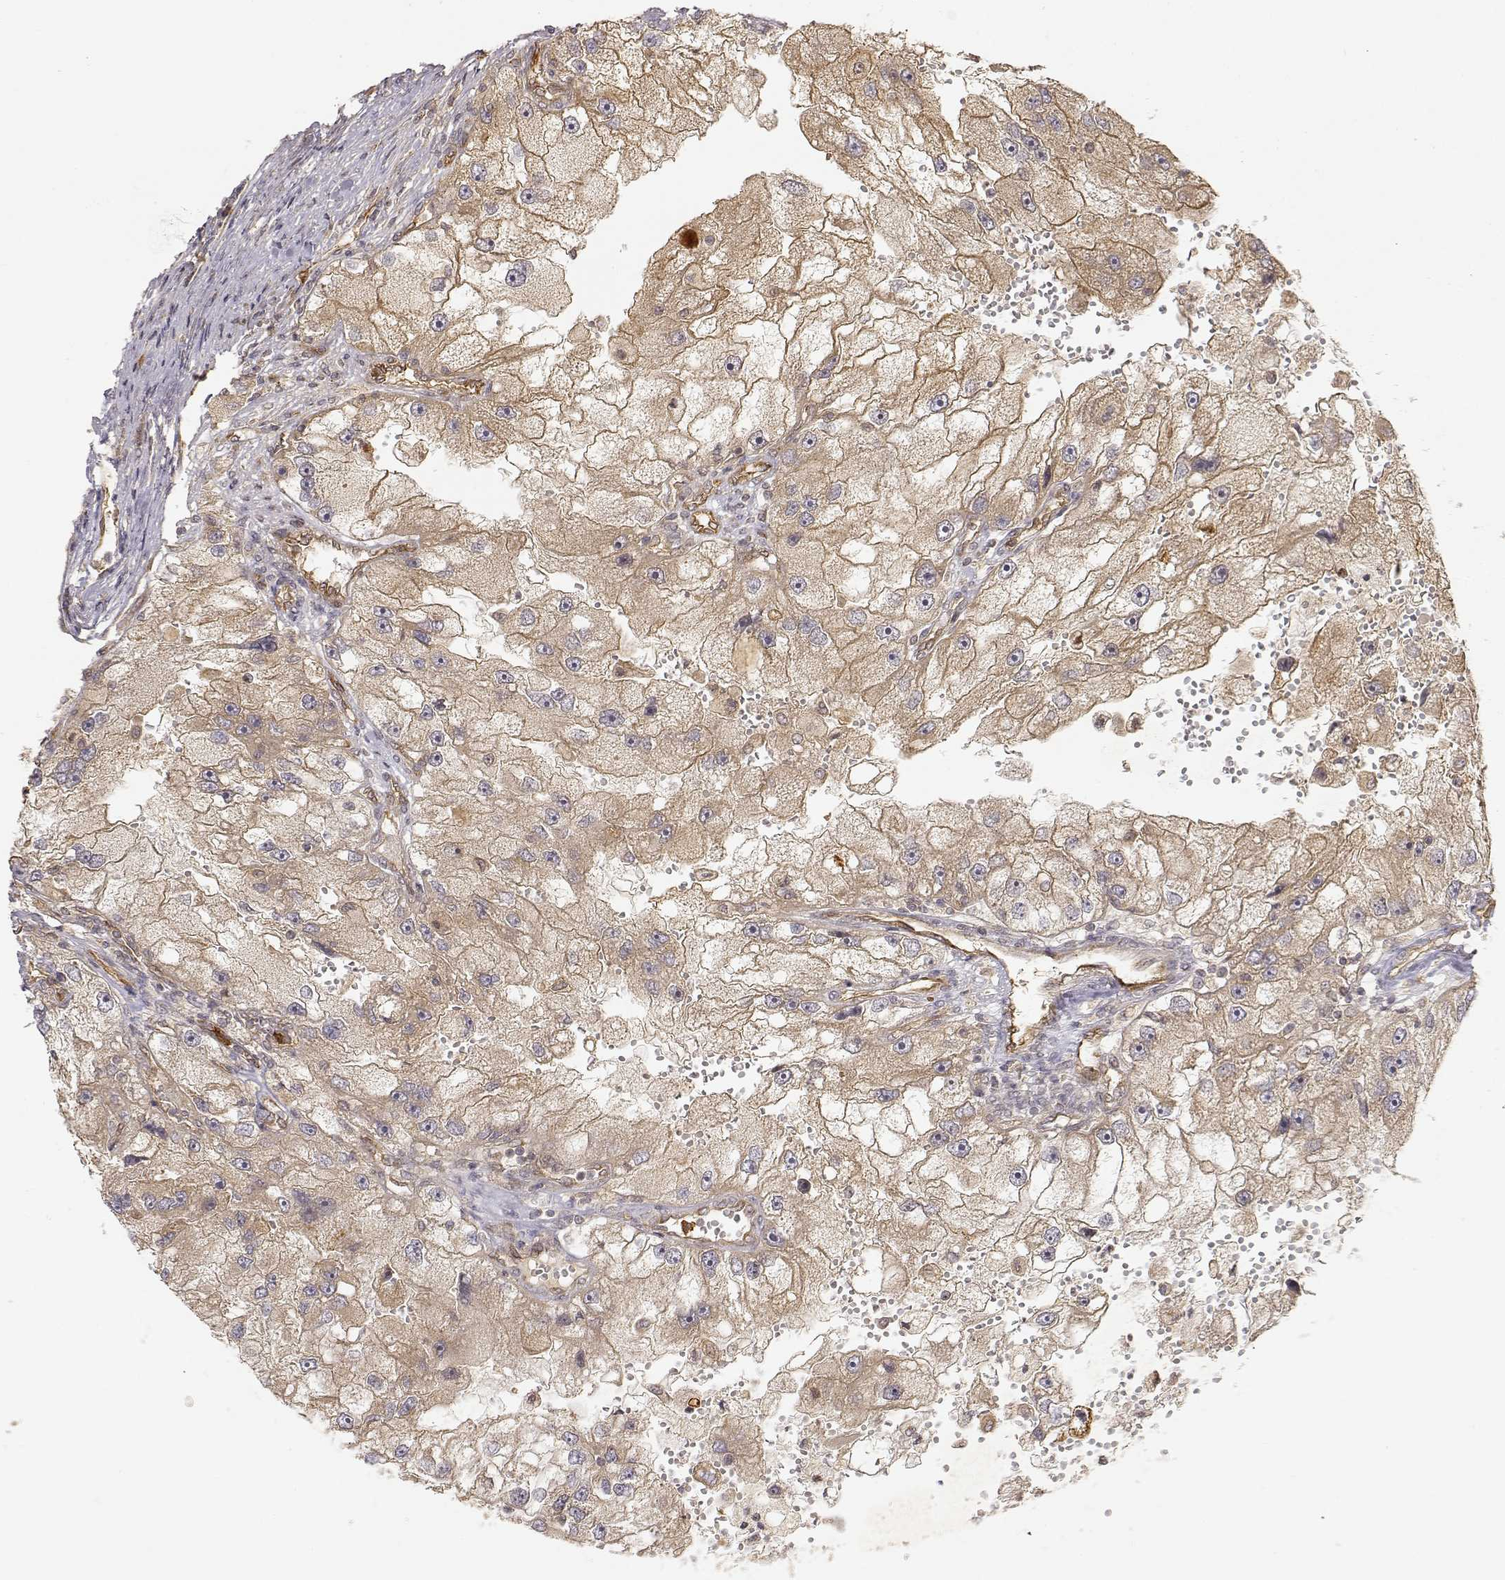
{"staining": {"intensity": "weak", "quantity": ">75%", "location": "cytoplasmic/membranous"}, "tissue": "renal cancer", "cell_type": "Tumor cells", "image_type": "cancer", "snomed": [{"axis": "morphology", "description": "Adenocarcinoma, NOS"}, {"axis": "topography", "description": "Kidney"}], "caption": "Renal cancer stained for a protein shows weak cytoplasmic/membranous positivity in tumor cells.", "gene": "CDK5RAP2", "patient": {"sex": "male", "age": 63}}